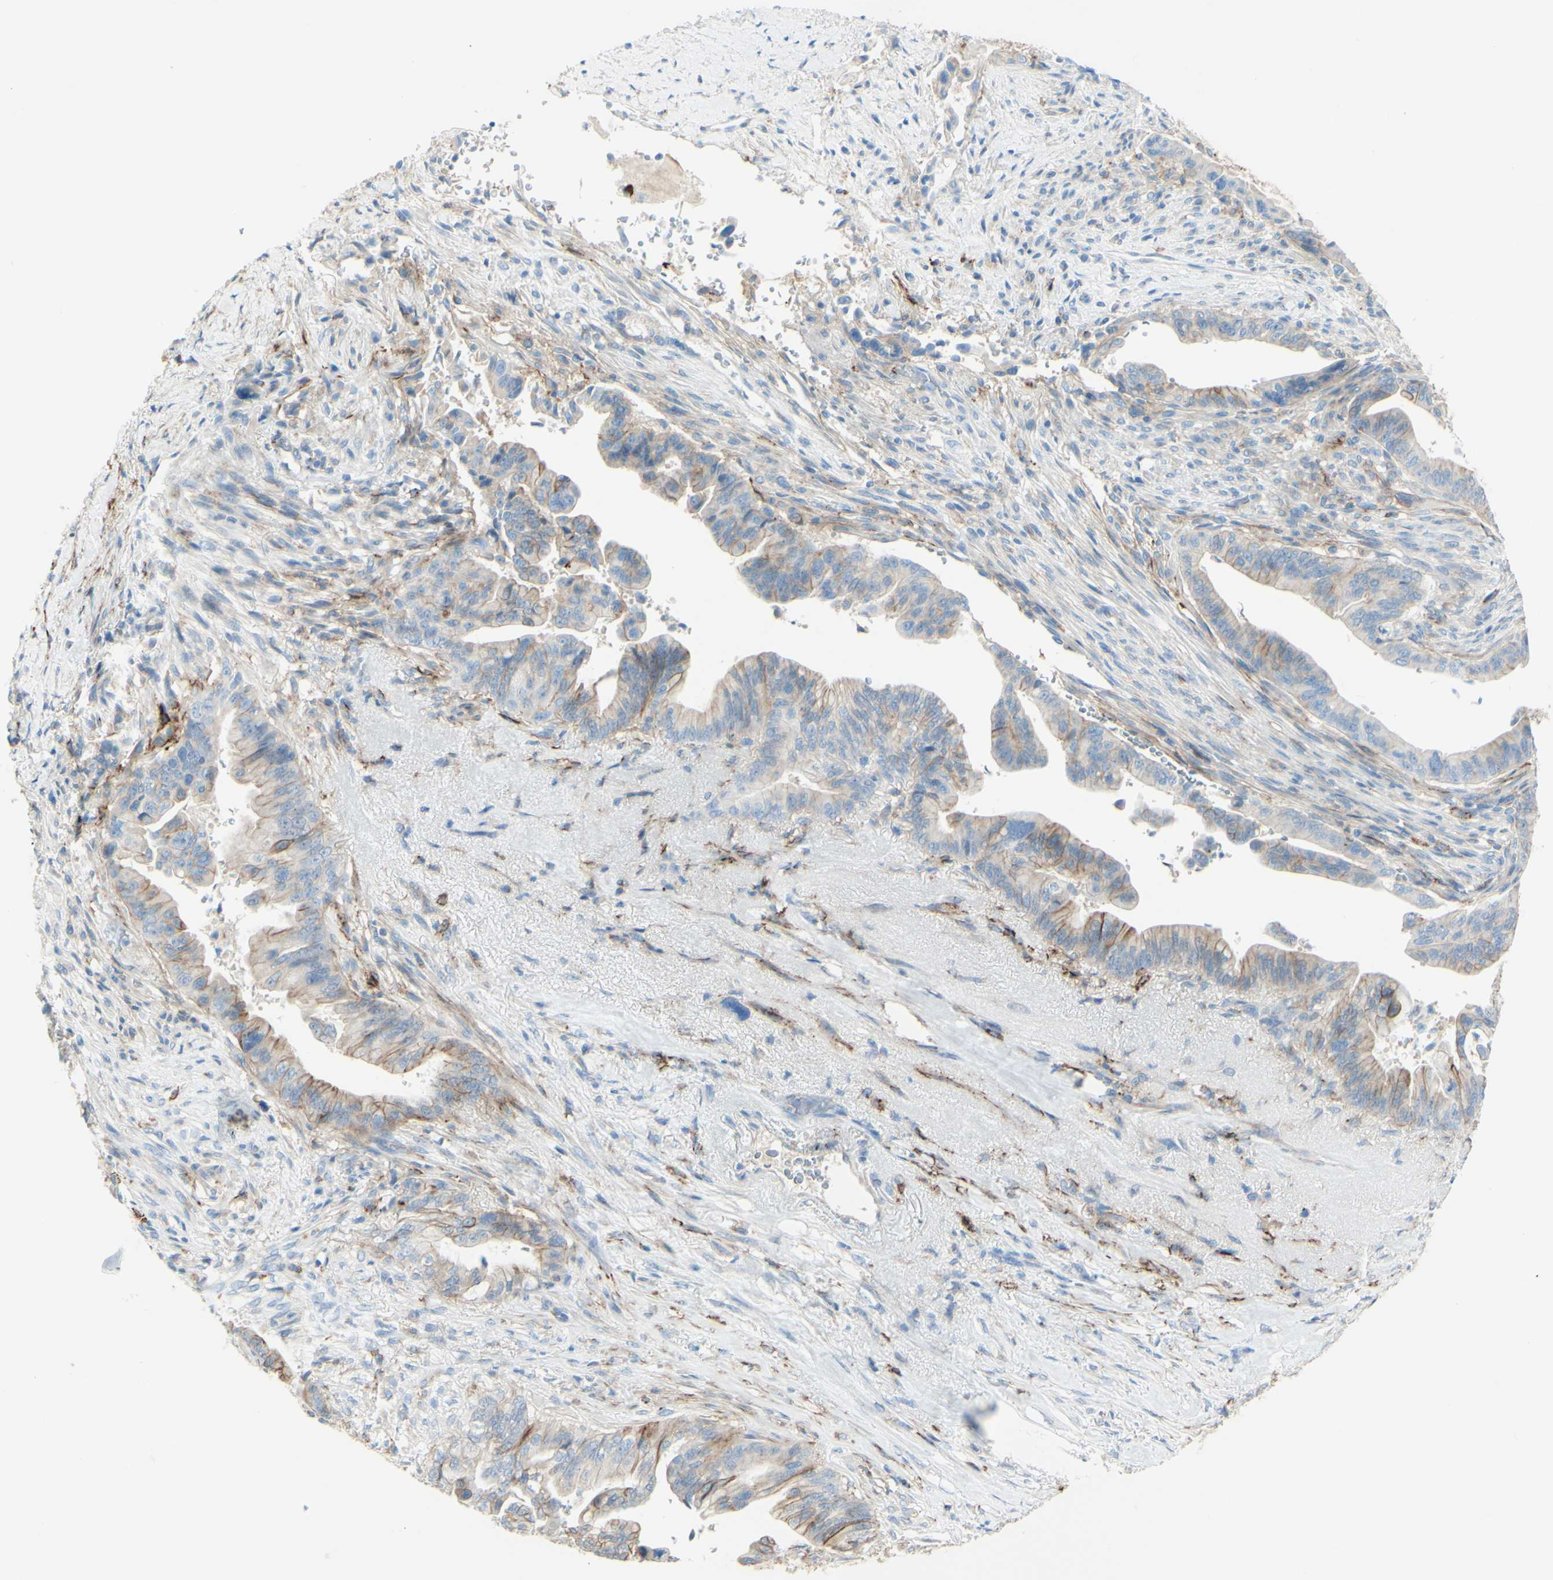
{"staining": {"intensity": "moderate", "quantity": "25%-75%", "location": "cytoplasmic/membranous"}, "tissue": "pancreatic cancer", "cell_type": "Tumor cells", "image_type": "cancer", "snomed": [{"axis": "morphology", "description": "Adenocarcinoma, NOS"}, {"axis": "topography", "description": "Pancreas"}], "caption": "This is an image of IHC staining of pancreatic adenocarcinoma, which shows moderate positivity in the cytoplasmic/membranous of tumor cells.", "gene": "ALCAM", "patient": {"sex": "male", "age": 70}}